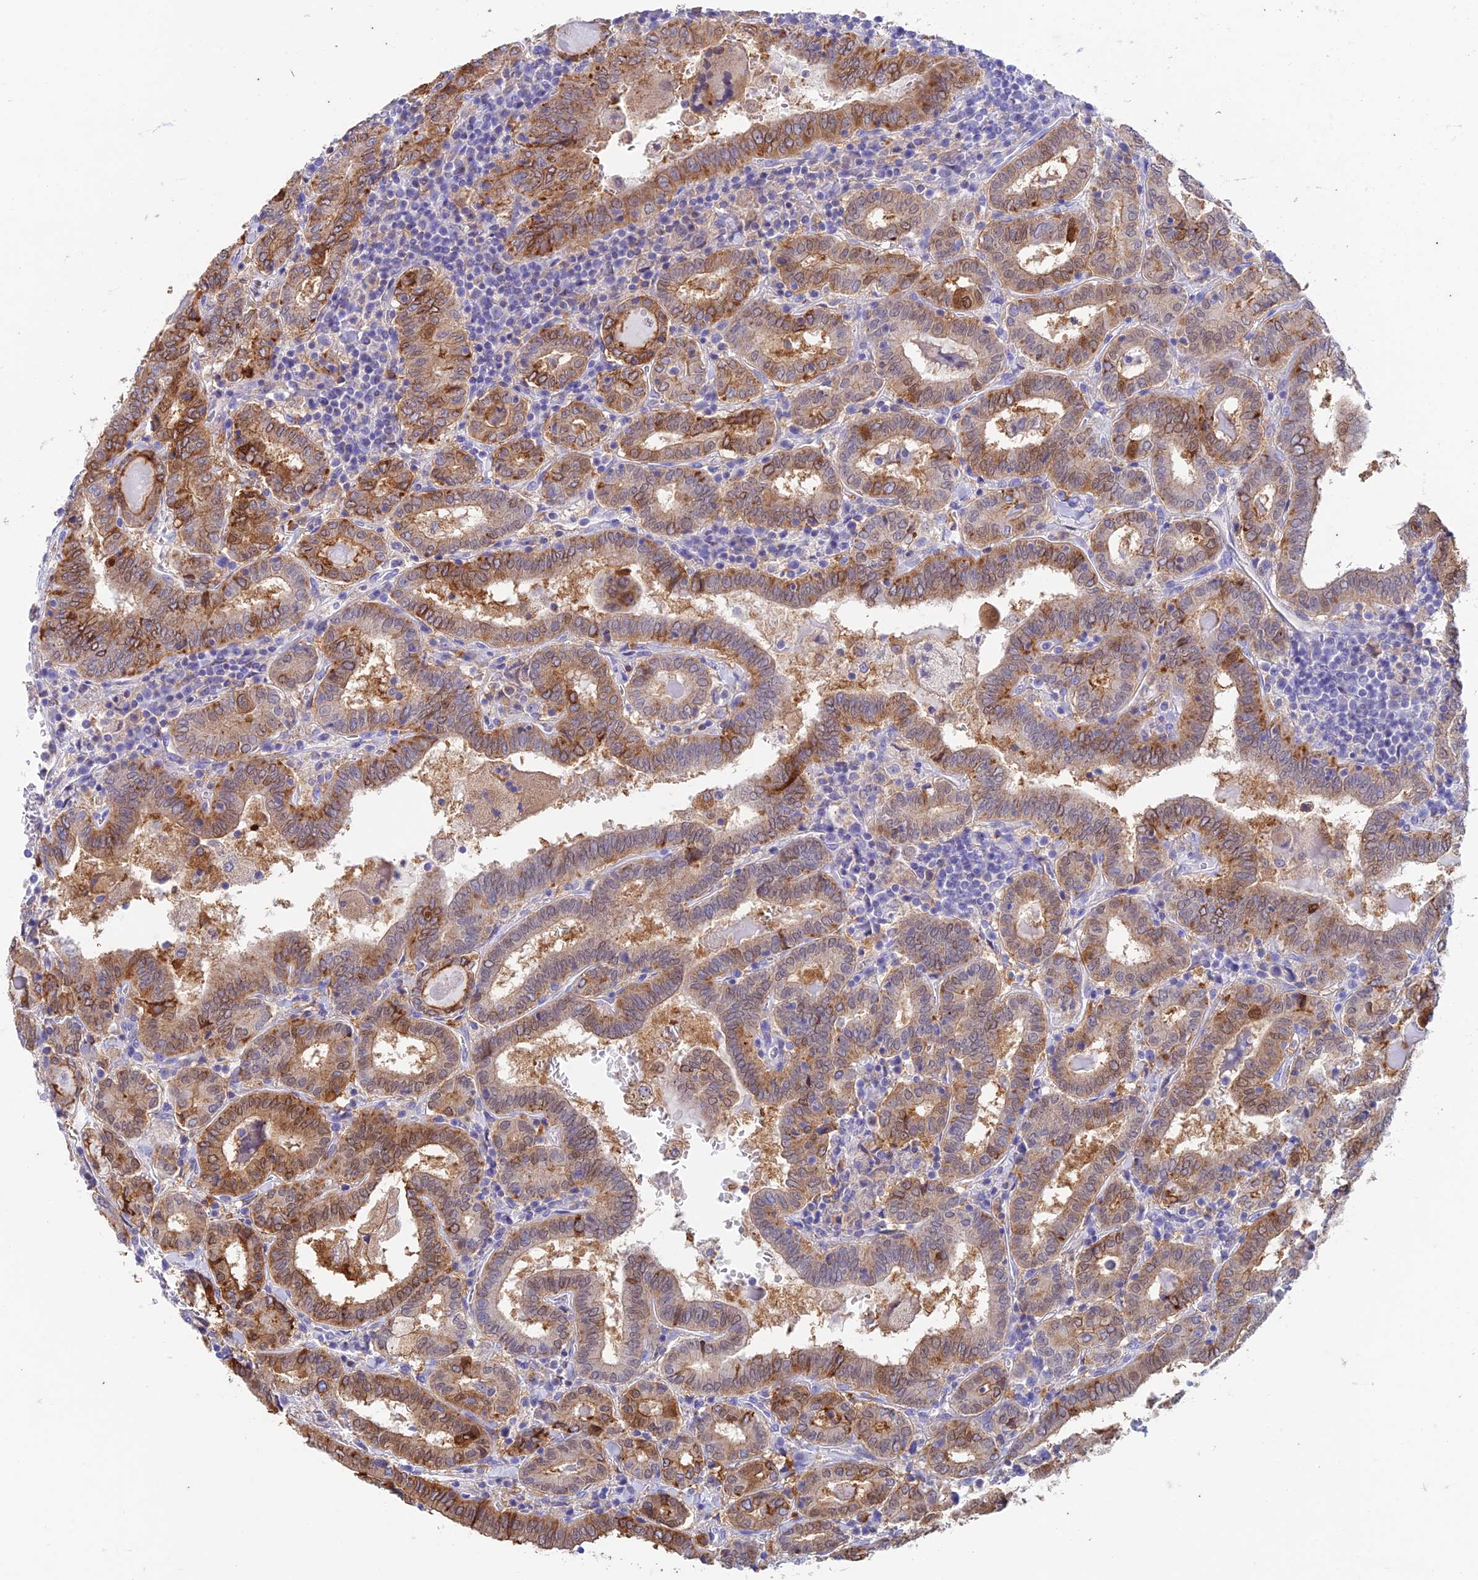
{"staining": {"intensity": "moderate", "quantity": ">75%", "location": "cytoplasmic/membranous,nuclear"}, "tissue": "thyroid cancer", "cell_type": "Tumor cells", "image_type": "cancer", "snomed": [{"axis": "morphology", "description": "Papillary adenocarcinoma, NOS"}, {"axis": "topography", "description": "Thyroid gland"}], "caption": "Immunohistochemistry photomicrograph of neoplastic tissue: human thyroid cancer stained using immunohistochemistry displays medium levels of moderate protein expression localized specifically in the cytoplasmic/membranous and nuclear of tumor cells, appearing as a cytoplasmic/membranous and nuclear brown color.", "gene": "FGF7", "patient": {"sex": "female", "age": 72}}